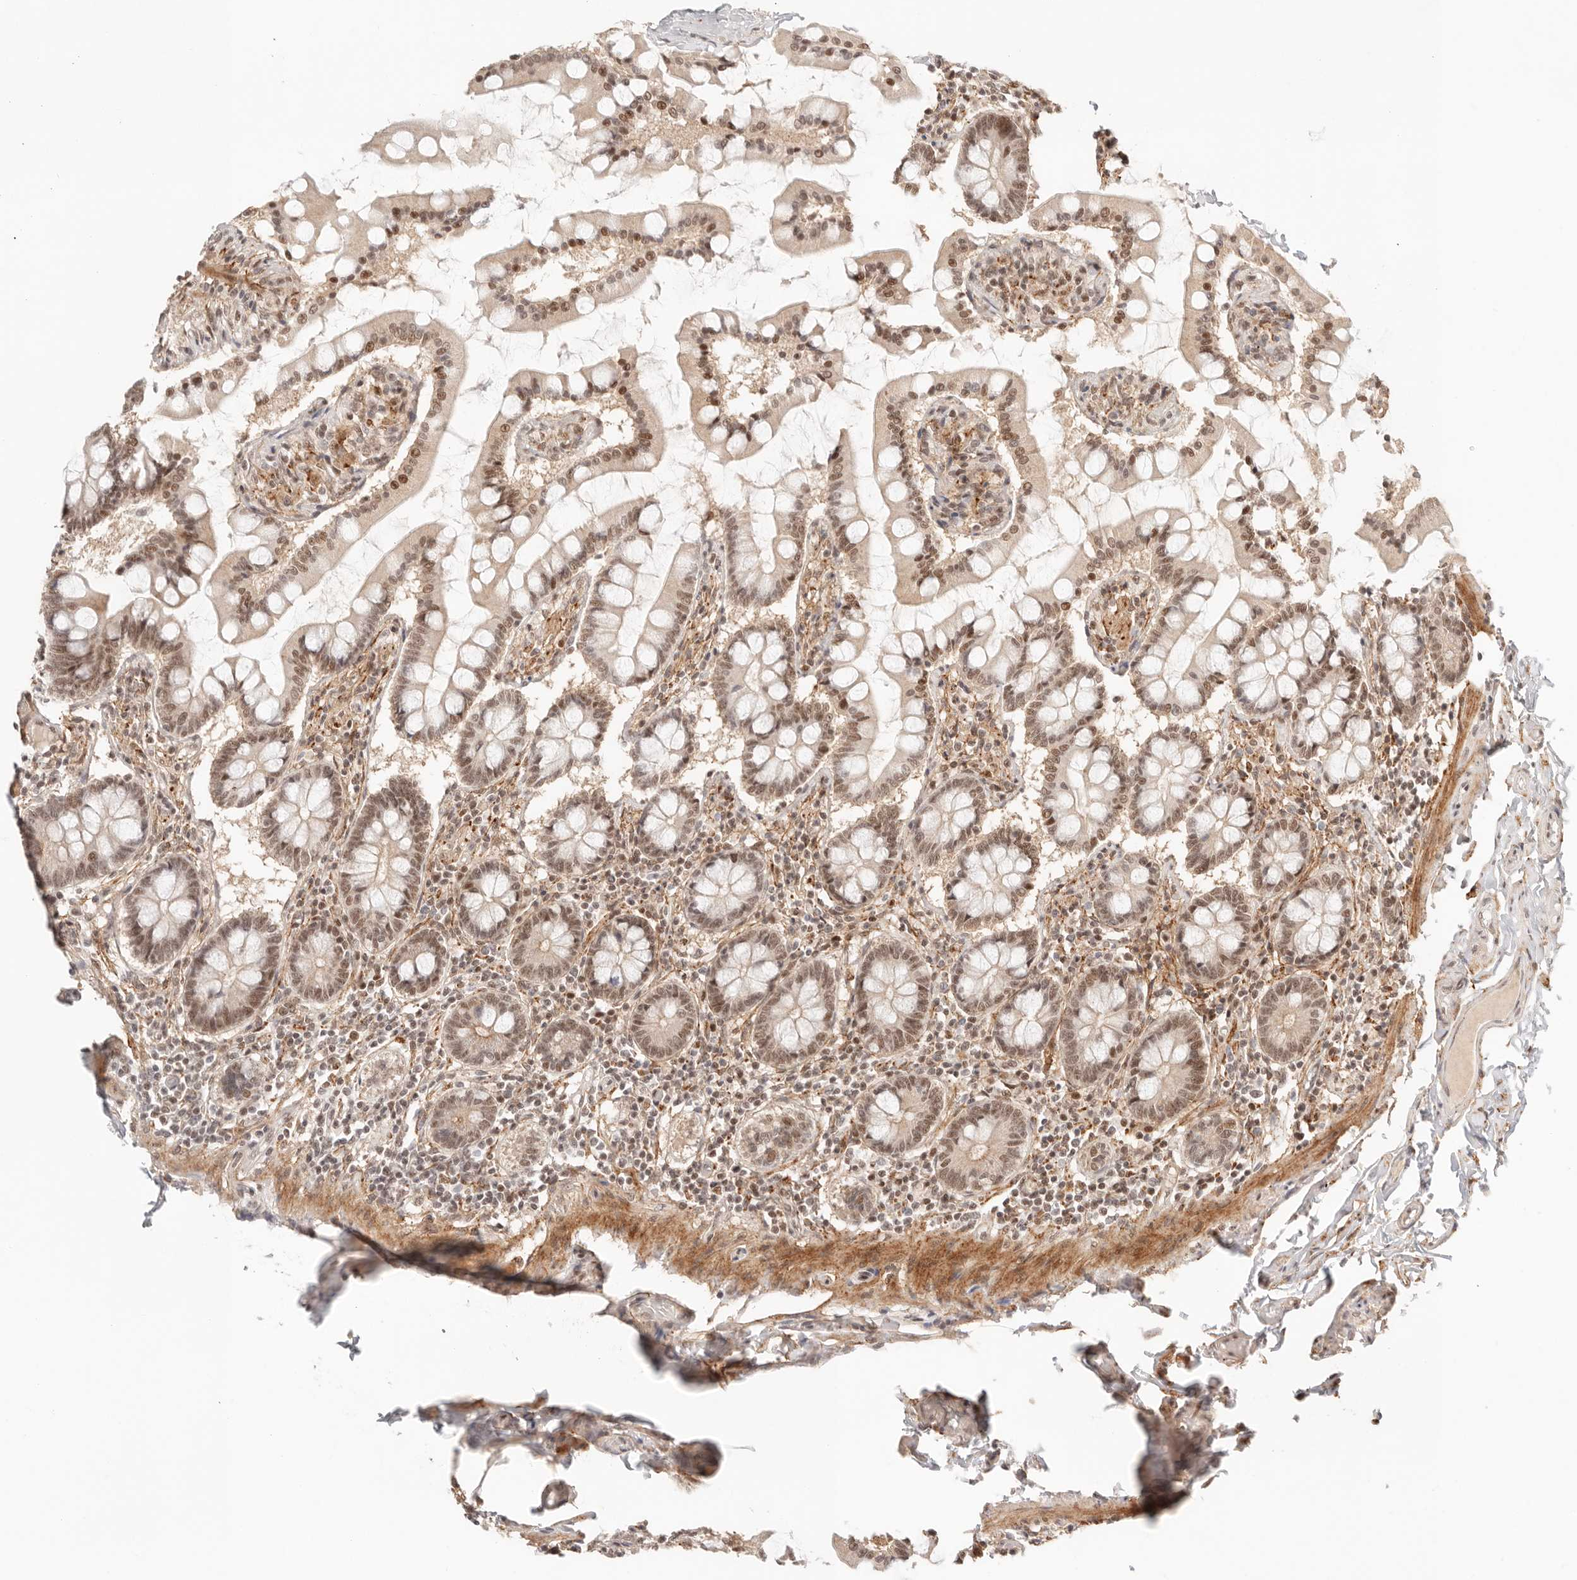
{"staining": {"intensity": "moderate", "quantity": ">75%", "location": "nuclear"}, "tissue": "small intestine", "cell_type": "Glandular cells", "image_type": "normal", "snomed": [{"axis": "morphology", "description": "Normal tissue, NOS"}, {"axis": "topography", "description": "Small intestine"}], "caption": "Immunohistochemical staining of benign human small intestine displays medium levels of moderate nuclear staining in approximately >75% of glandular cells. (Stains: DAB (3,3'-diaminobenzidine) in brown, nuclei in blue, Microscopy: brightfield microscopy at high magnification).", "gene": "GTF2E2", "patient": {"sex": "male", "age": 41}}